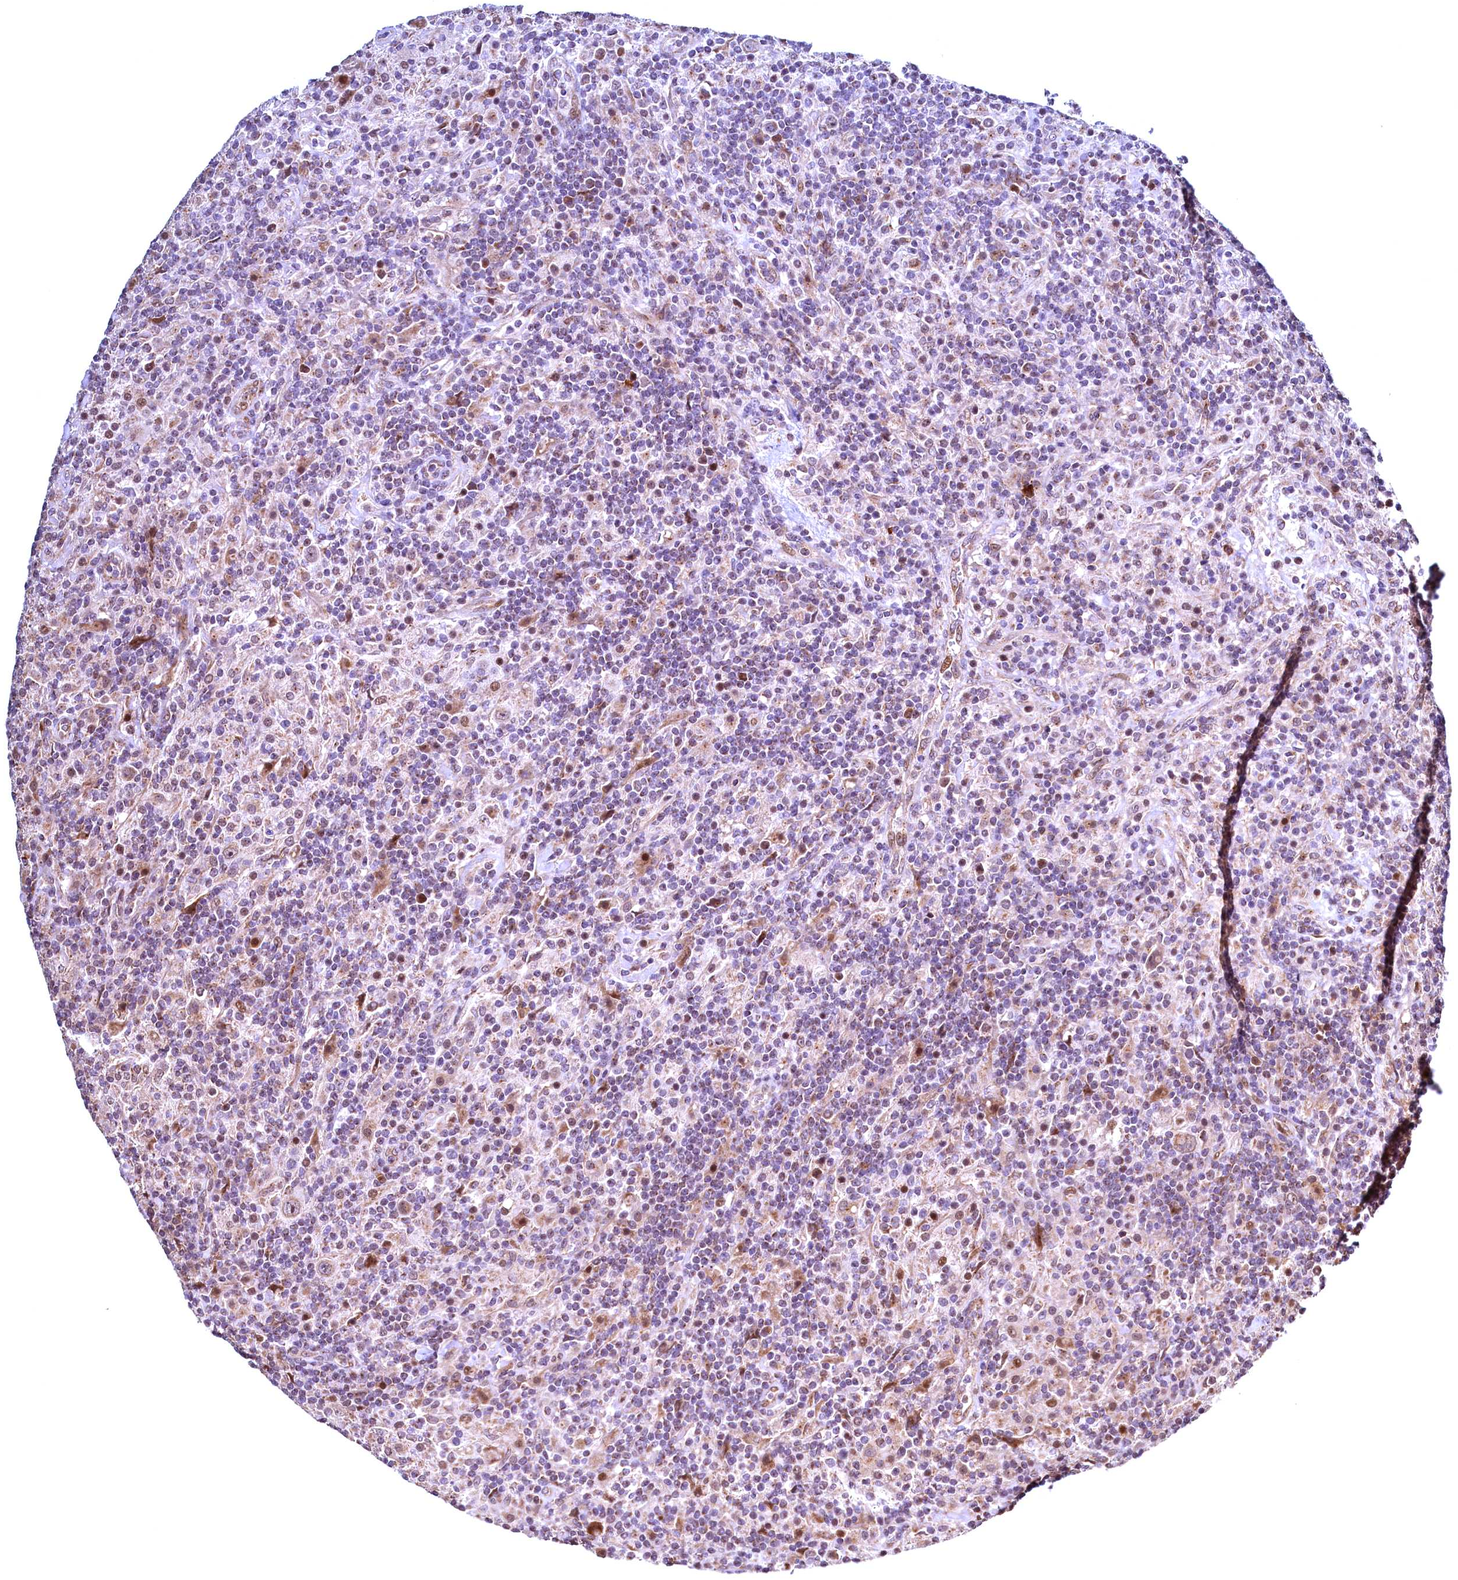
{"staining": {"intensity": "weak", "quantity": "25%-75%", "location": "cytoplasmic/membranous,nuclear"}, "tissue": "lymphoma", "cell_type": "Tumor cells", "image_type": "cancer", "snomed": [{"axis": "morphology", "description": "Hodgkin's disease, NOS"}, {"axis": "topography", "description": "Lymph node"}], "caption": "High-magnification brightfield microscopy of Hodgkin's disease stained with DAB (brown) and counterstained with hematoxylin (blue). tumor cells exhibit weak cytoplasmic/membranous and nuclear positivity is identified in about25%-75% of cells.", "gene": "RBFA", "patient": {"sex": "male", "age": 70}}